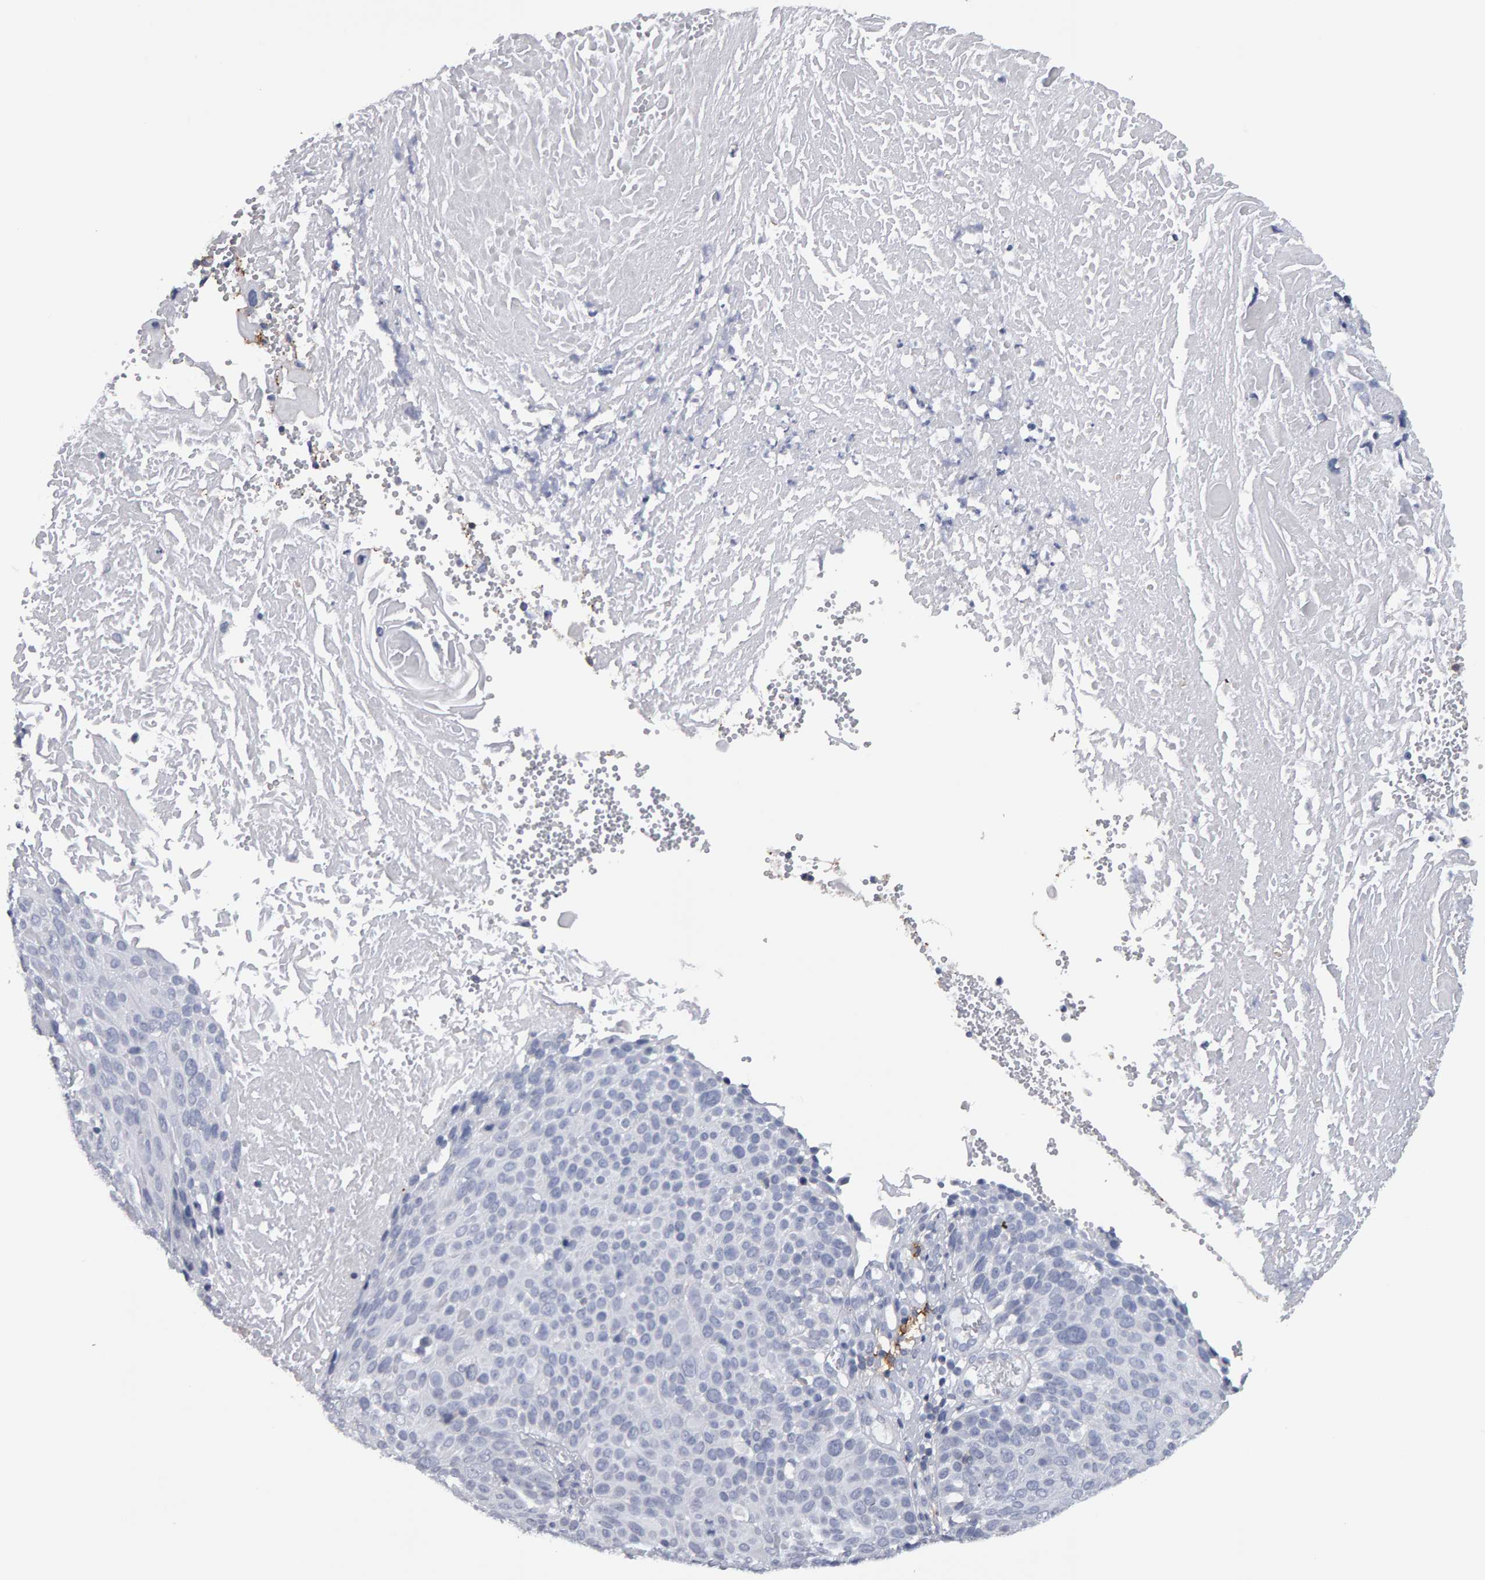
{"staining": {"intensity": "negative", "quantity": "none", "location": "none"}, "tissue": "cervical cancer", "cell_type": "Tumor cells", "image_type": "cancer", "snomed": [{"axis": "morphology", "description": "Squamous cell carcinoma, NOS"}, {"axis": "topography", "description": "Cervix"}], "caption": "An immunohistochemistry histopathology image of squamous cell carcinoma (cervical) is shown. There is no staining in tumor cells of squamous cell carcinoma (cervical). (DAB immunohistochemistry with hematoxylin counter stain).", "gene": "CD38", "patient": {"sex": "female", "age": 74}}